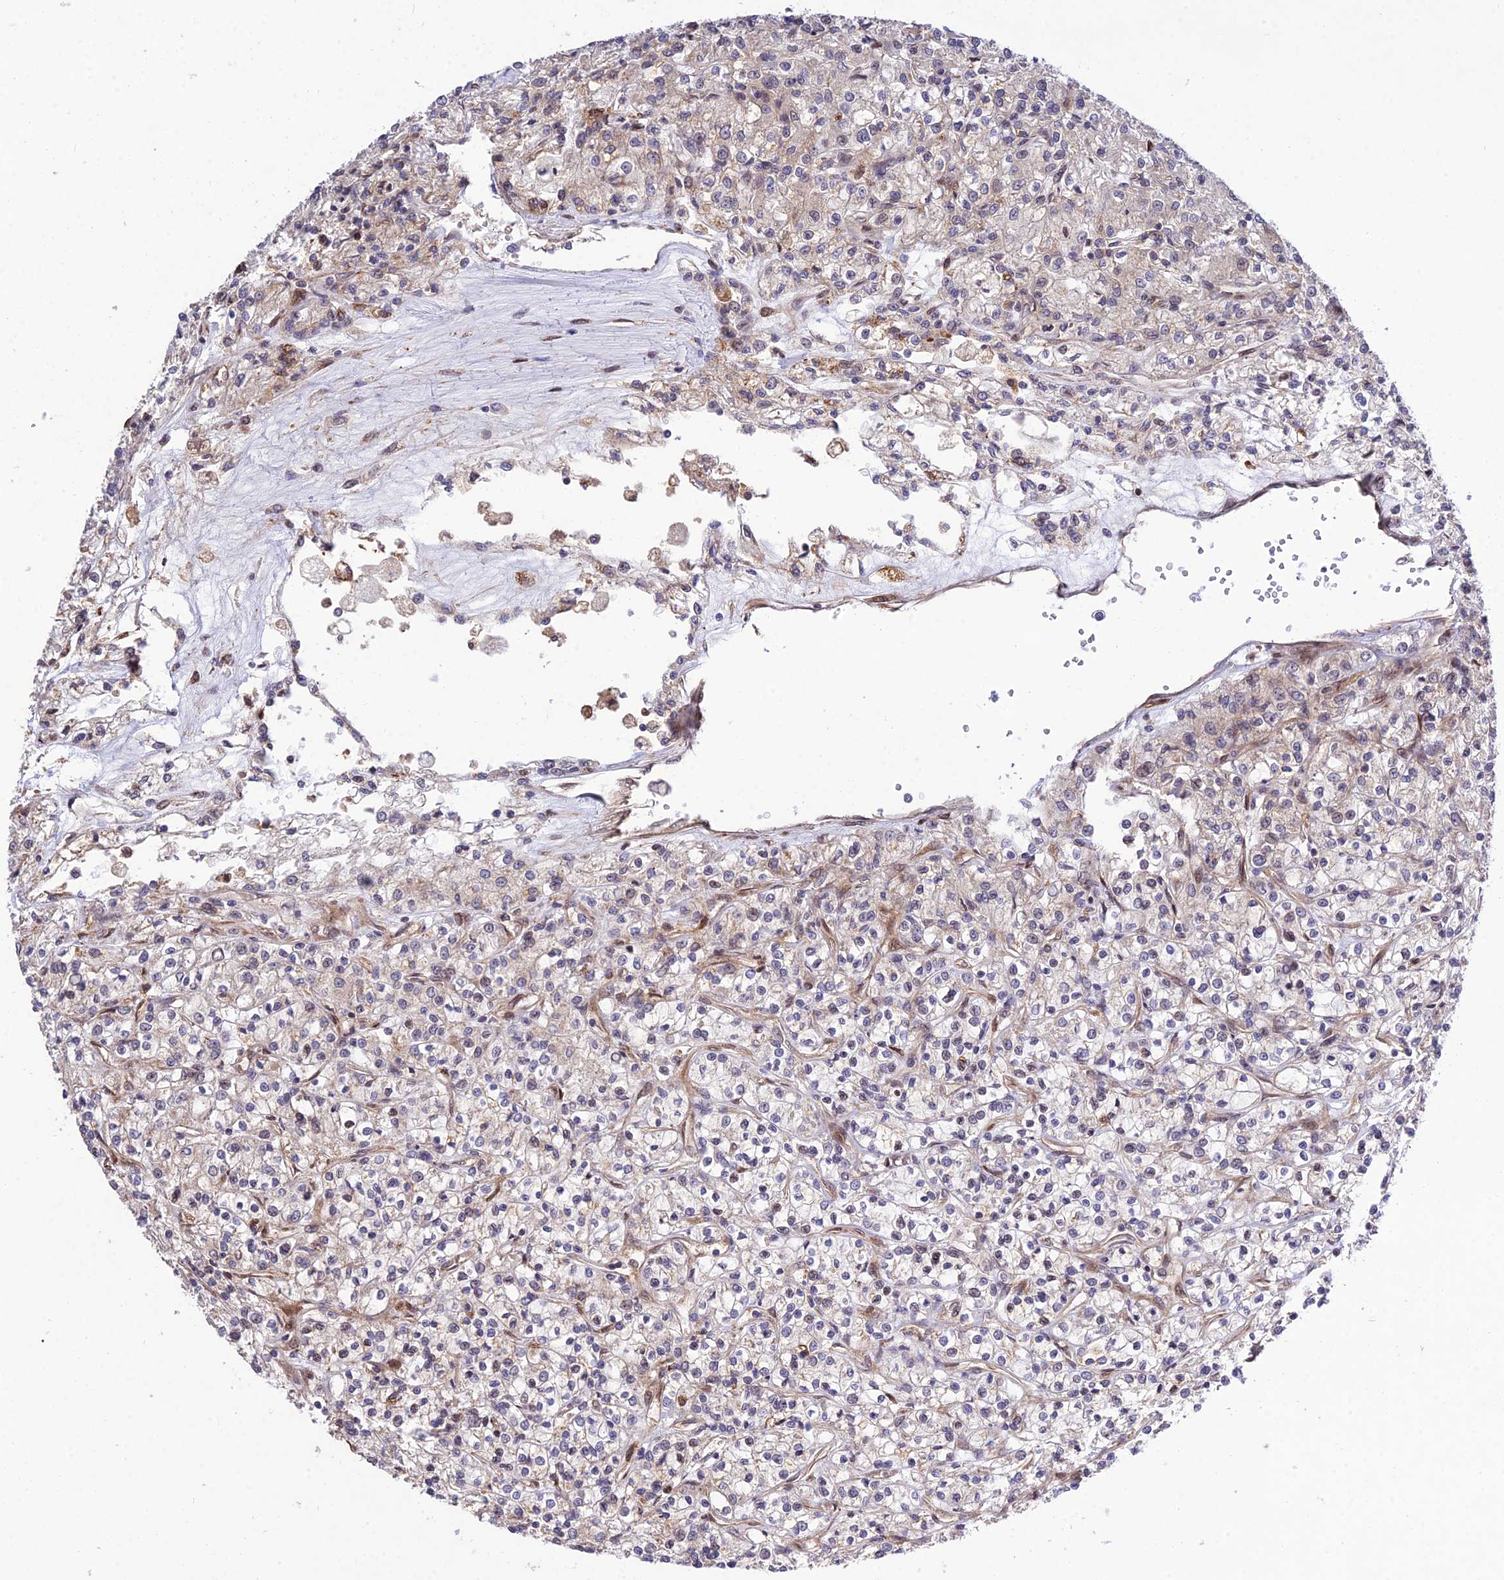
{"staining": {"intensity": "negative", "quantity": "none", "location": "none"}, "tissue": "renal cancer", "cell_type": "Tumor cells", "image_type": "cancer", "snomed": [{"axis": "morphology", "description": "Adenocarcinoma, NOS"}, {"axis": "topography", "description": "Kidney"}], "caption": "This photomicrograph is of renal cancer stained with IHC to label a protein in brown with the nuclei are counter-stained blue. There is no expression in tumor cells.", "gene": "SMG6", "patient": {"sex": "female", "age": 59}}